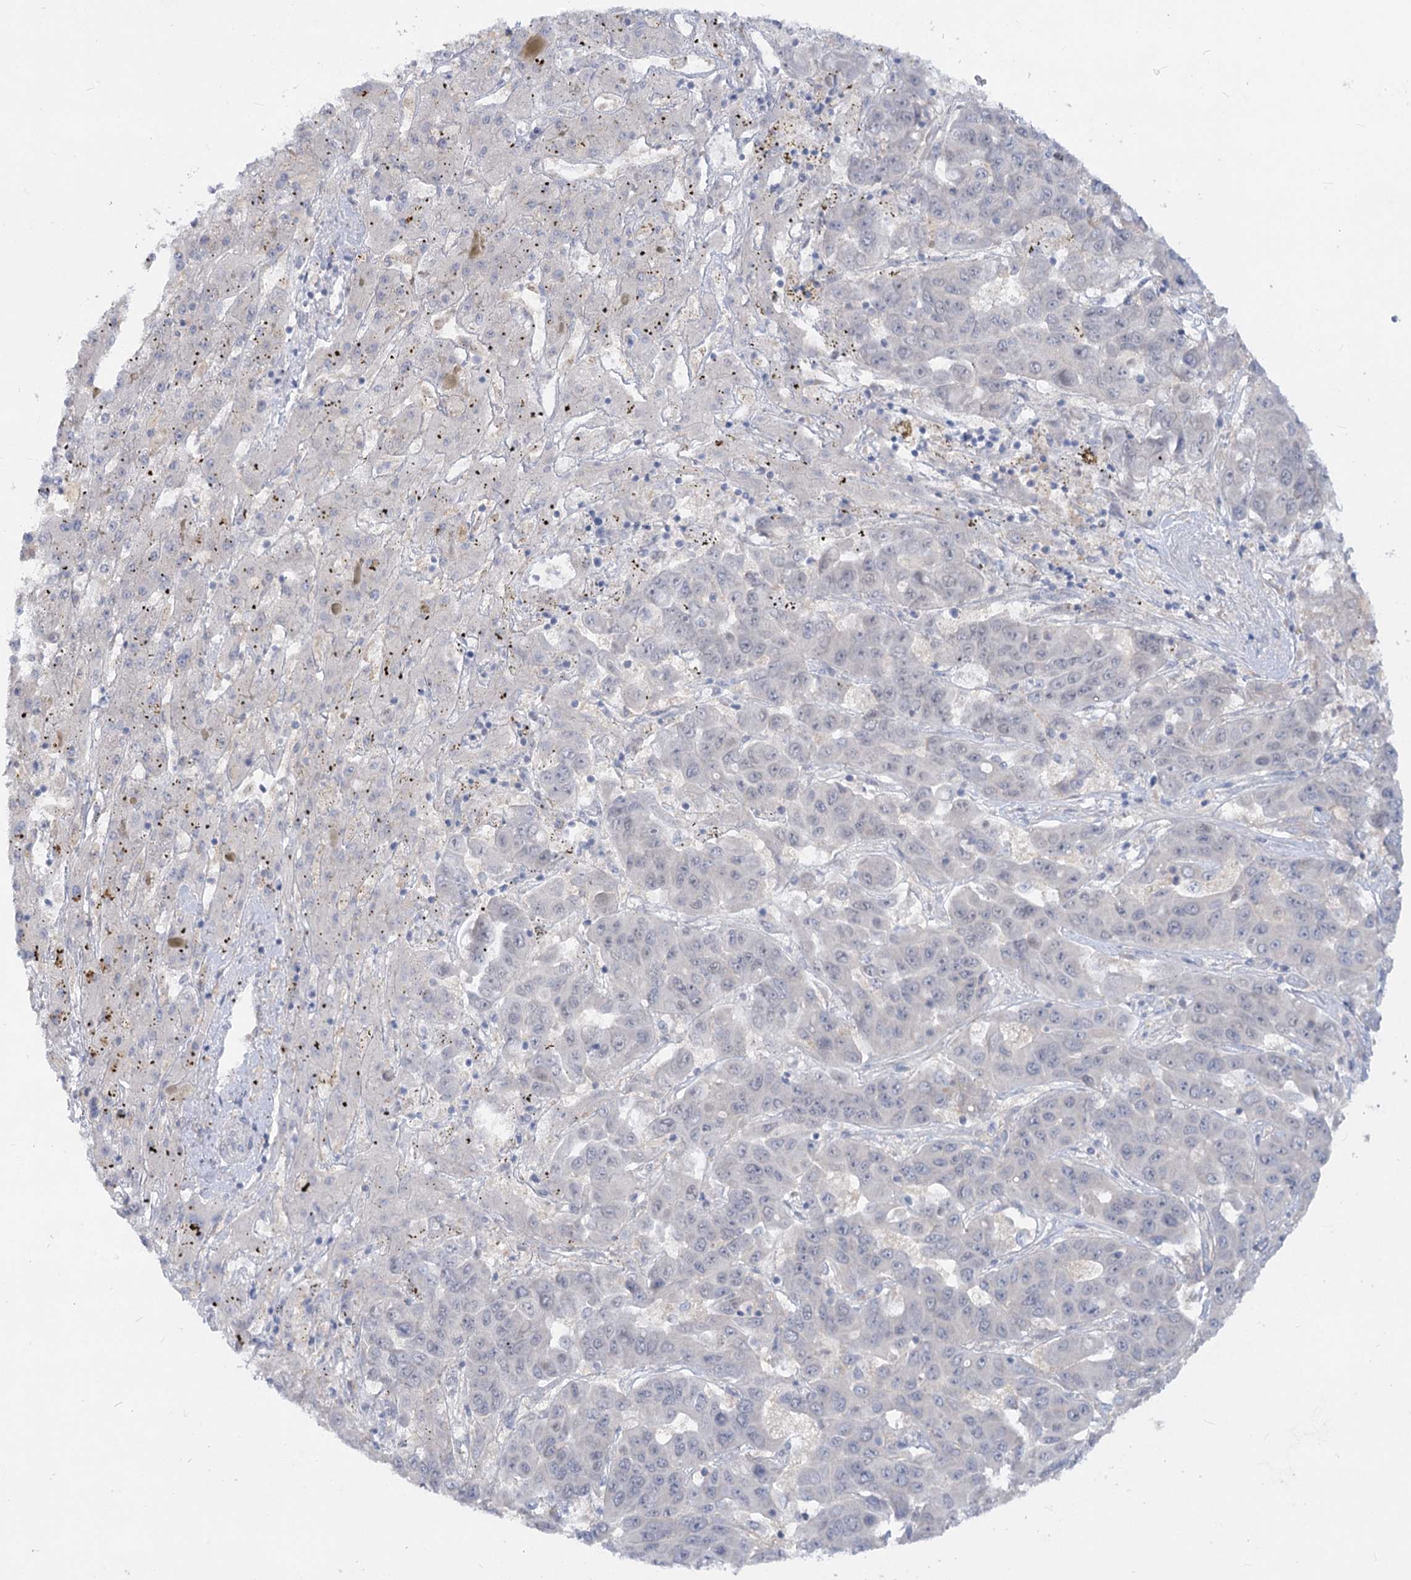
{"staining": {"intensity": "negative", "quantity": "none", "location": "none"}, "tissue": "liver cancer", "cell_type": "Tumor cells", "image_type": "cancer", "snomed": [{"axis": "morphology", "description": "Cholangiocarcinoma"}, {"axis": "topography", "description": "Liver"}], "caption": "DAB (3,3'-diaminobenzidine) immunohistochemical staining of human cholangiocarcinoma (liver) displays no significant expression in tumor cells.", "gene": "EFHC2", "patient": {"sex": "female", "age": 52}}